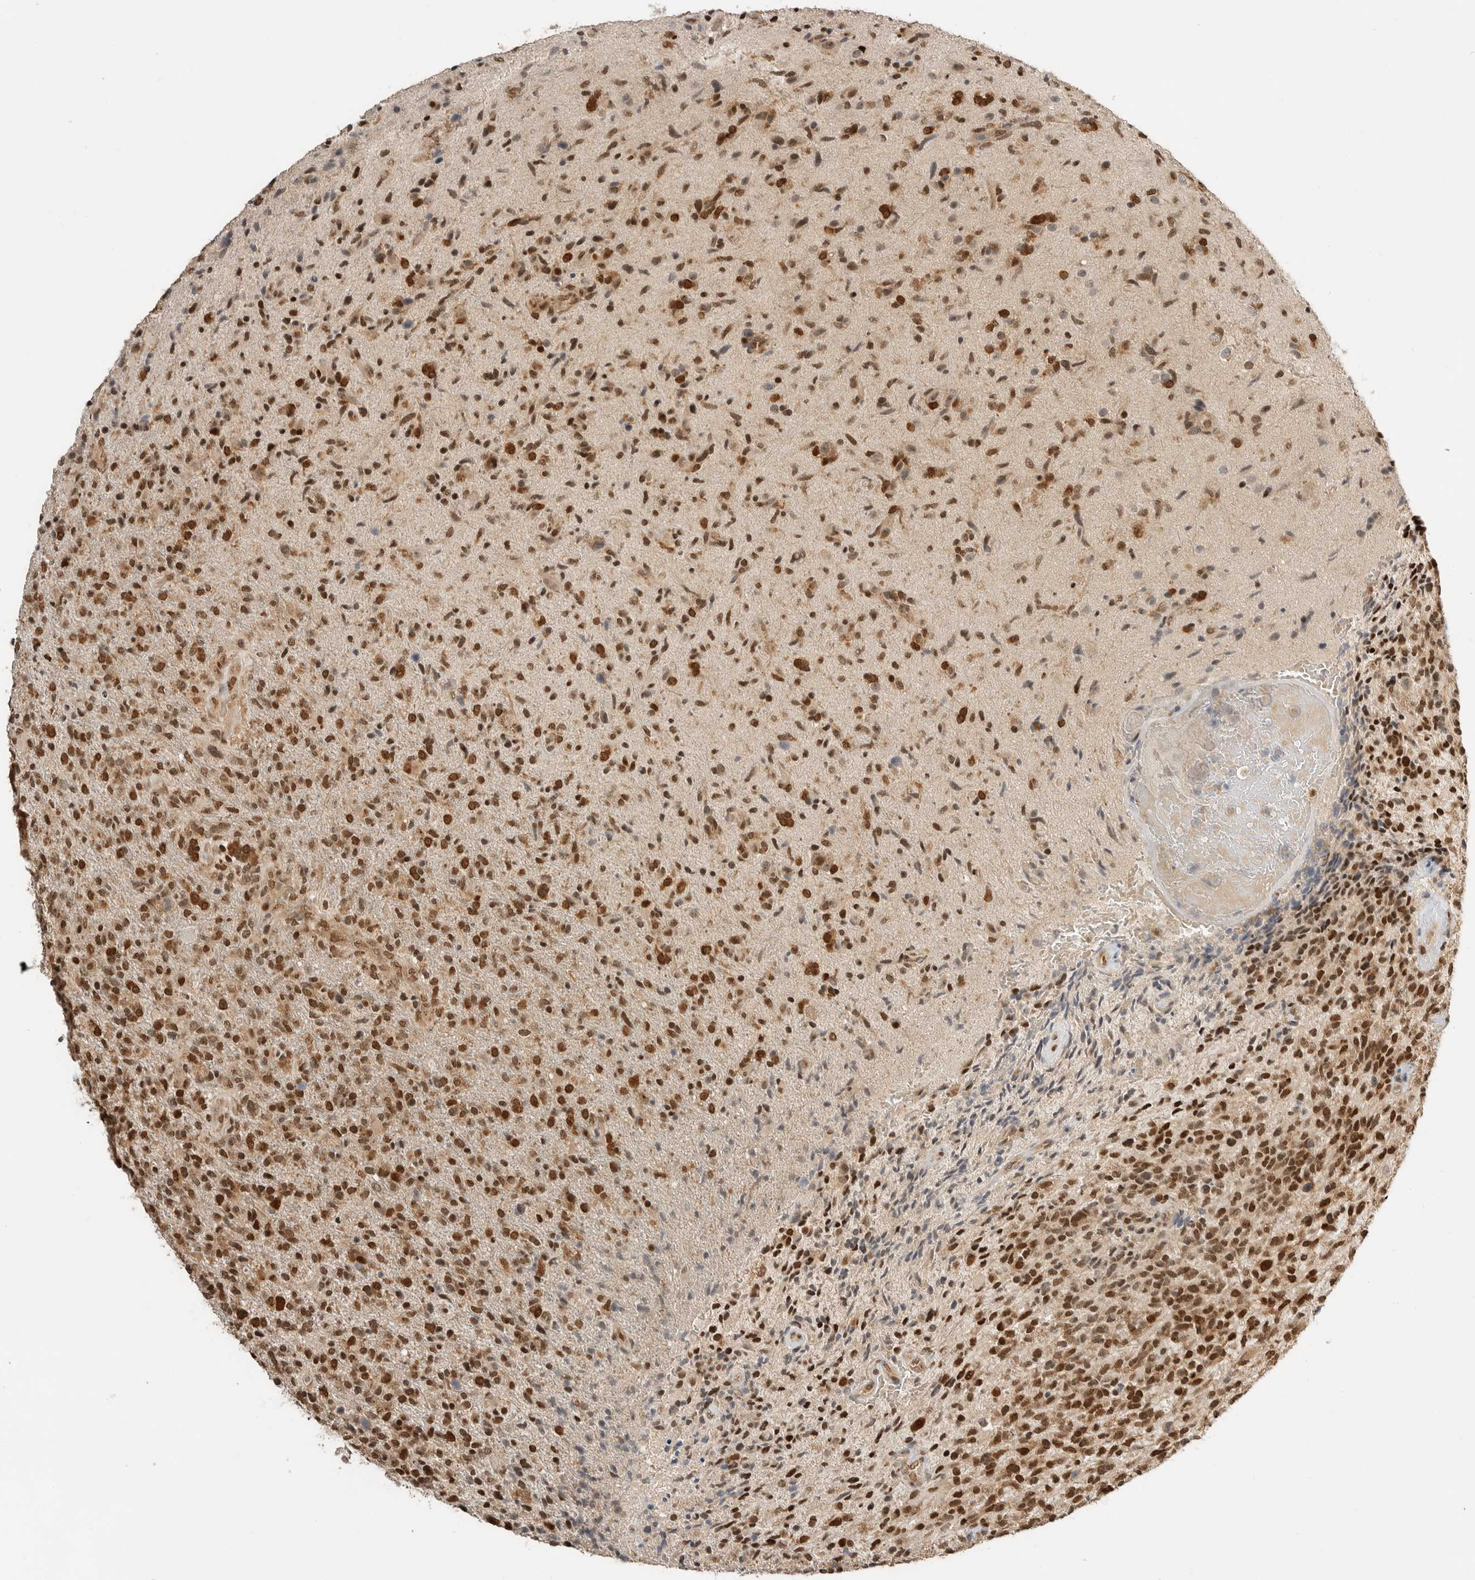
{"staining": {"intensity": "strong", "quantity": ">75%", "location": "cytoplasmic/membranous,nuclear"}, "tissue": "glioma", "cell_type": "Tumor cells", "image_type": "cancer", "snomed": [{"axis": "morphology", "description": "Glioma, malignant, High grade"}, {"axis": "topography", "description": "Brain"}], "caption": "Immunohistochemistry (IHC) photomicrograph of human malignant glioma (high-grade) stained for a protein (brown), which reveals high levels of strong cytoplasmic/membranous and nuclear expression in approximately >75% of tumor cells.", "gene": "ALKAL1", "patient": {"sex": "male", "age": 72}}